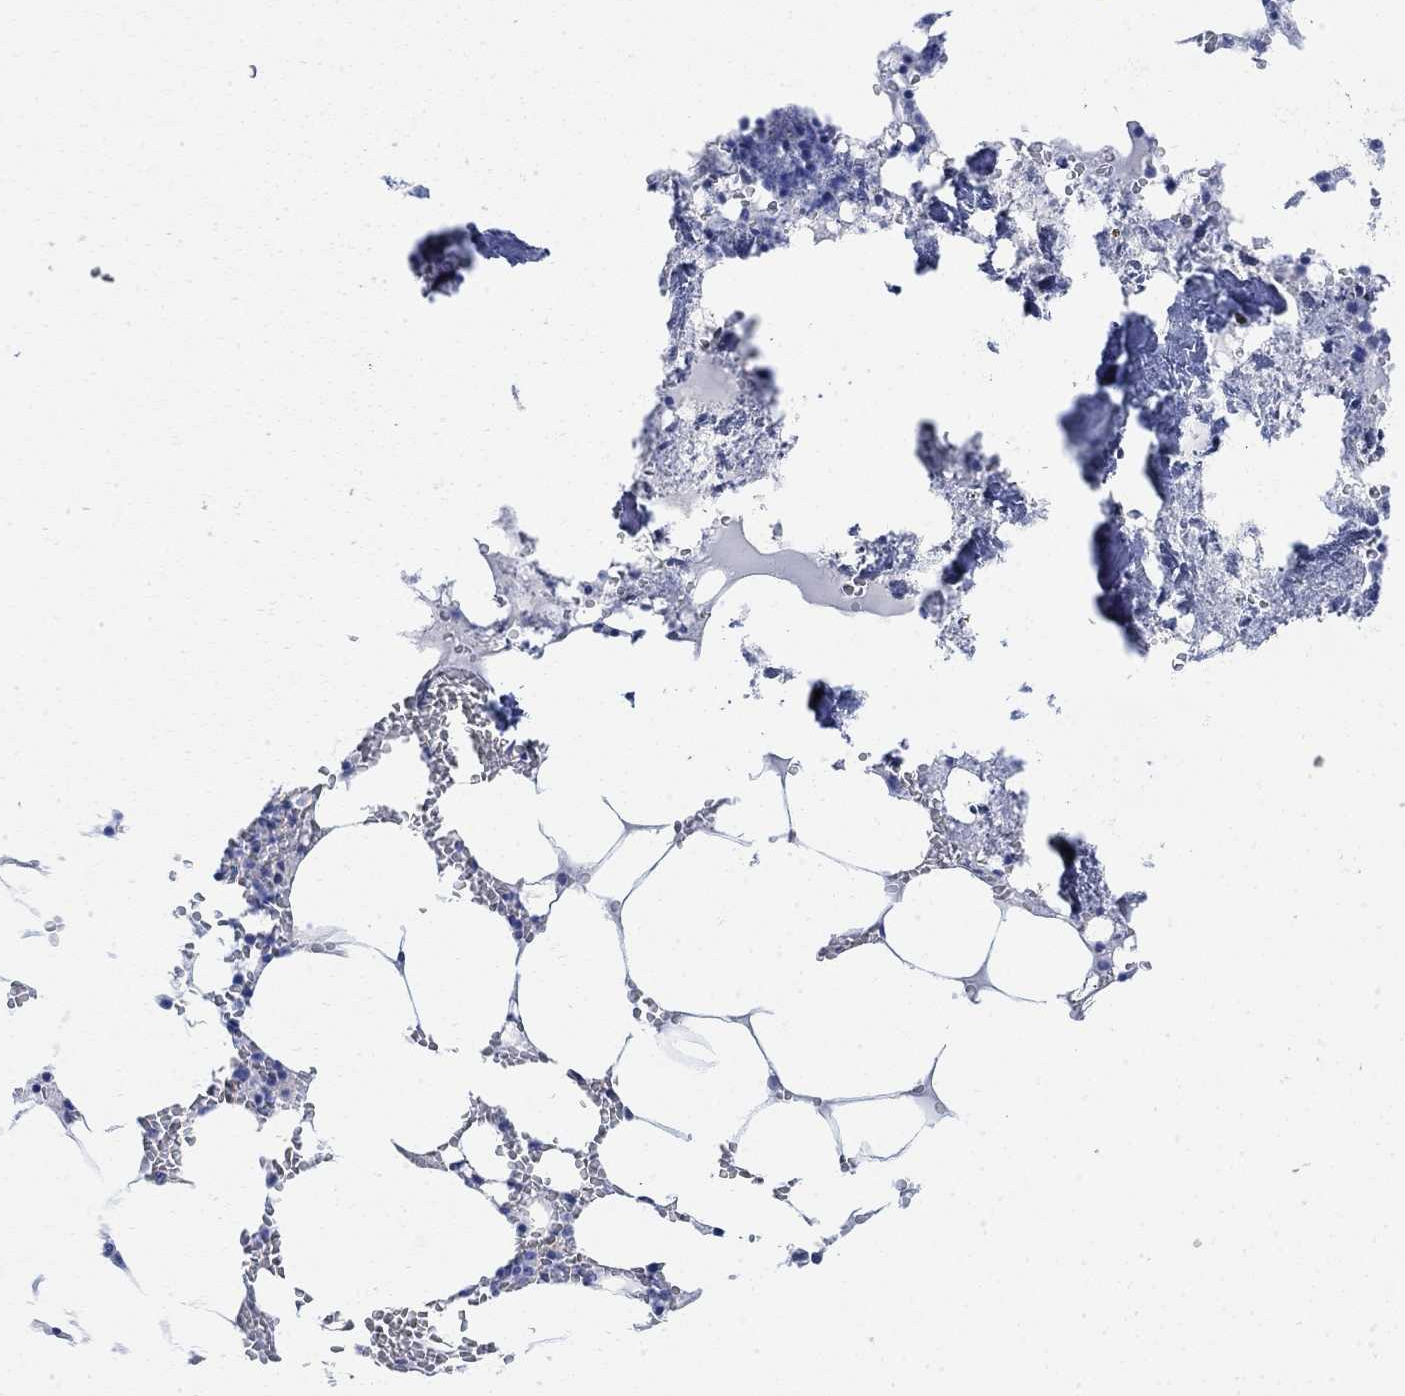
{"staining": {"intensity": "negative", "quantity": "none", "location": "none"}, "tissue": "bone marrow", "cell_type": "Hematopoietic cells", "image_type": "normal", "snomed": [{"axis": "morphology", "description": "Normal tissue, NOS"}, {"axis": "topography", "description": "Bone marrow"}], "caption": "This is an IHC image of benign bone marrow. There is no staining in hematopoietic cells.", "gene": "TLDC2", "patient": {"sex": "male", "age": 54}}